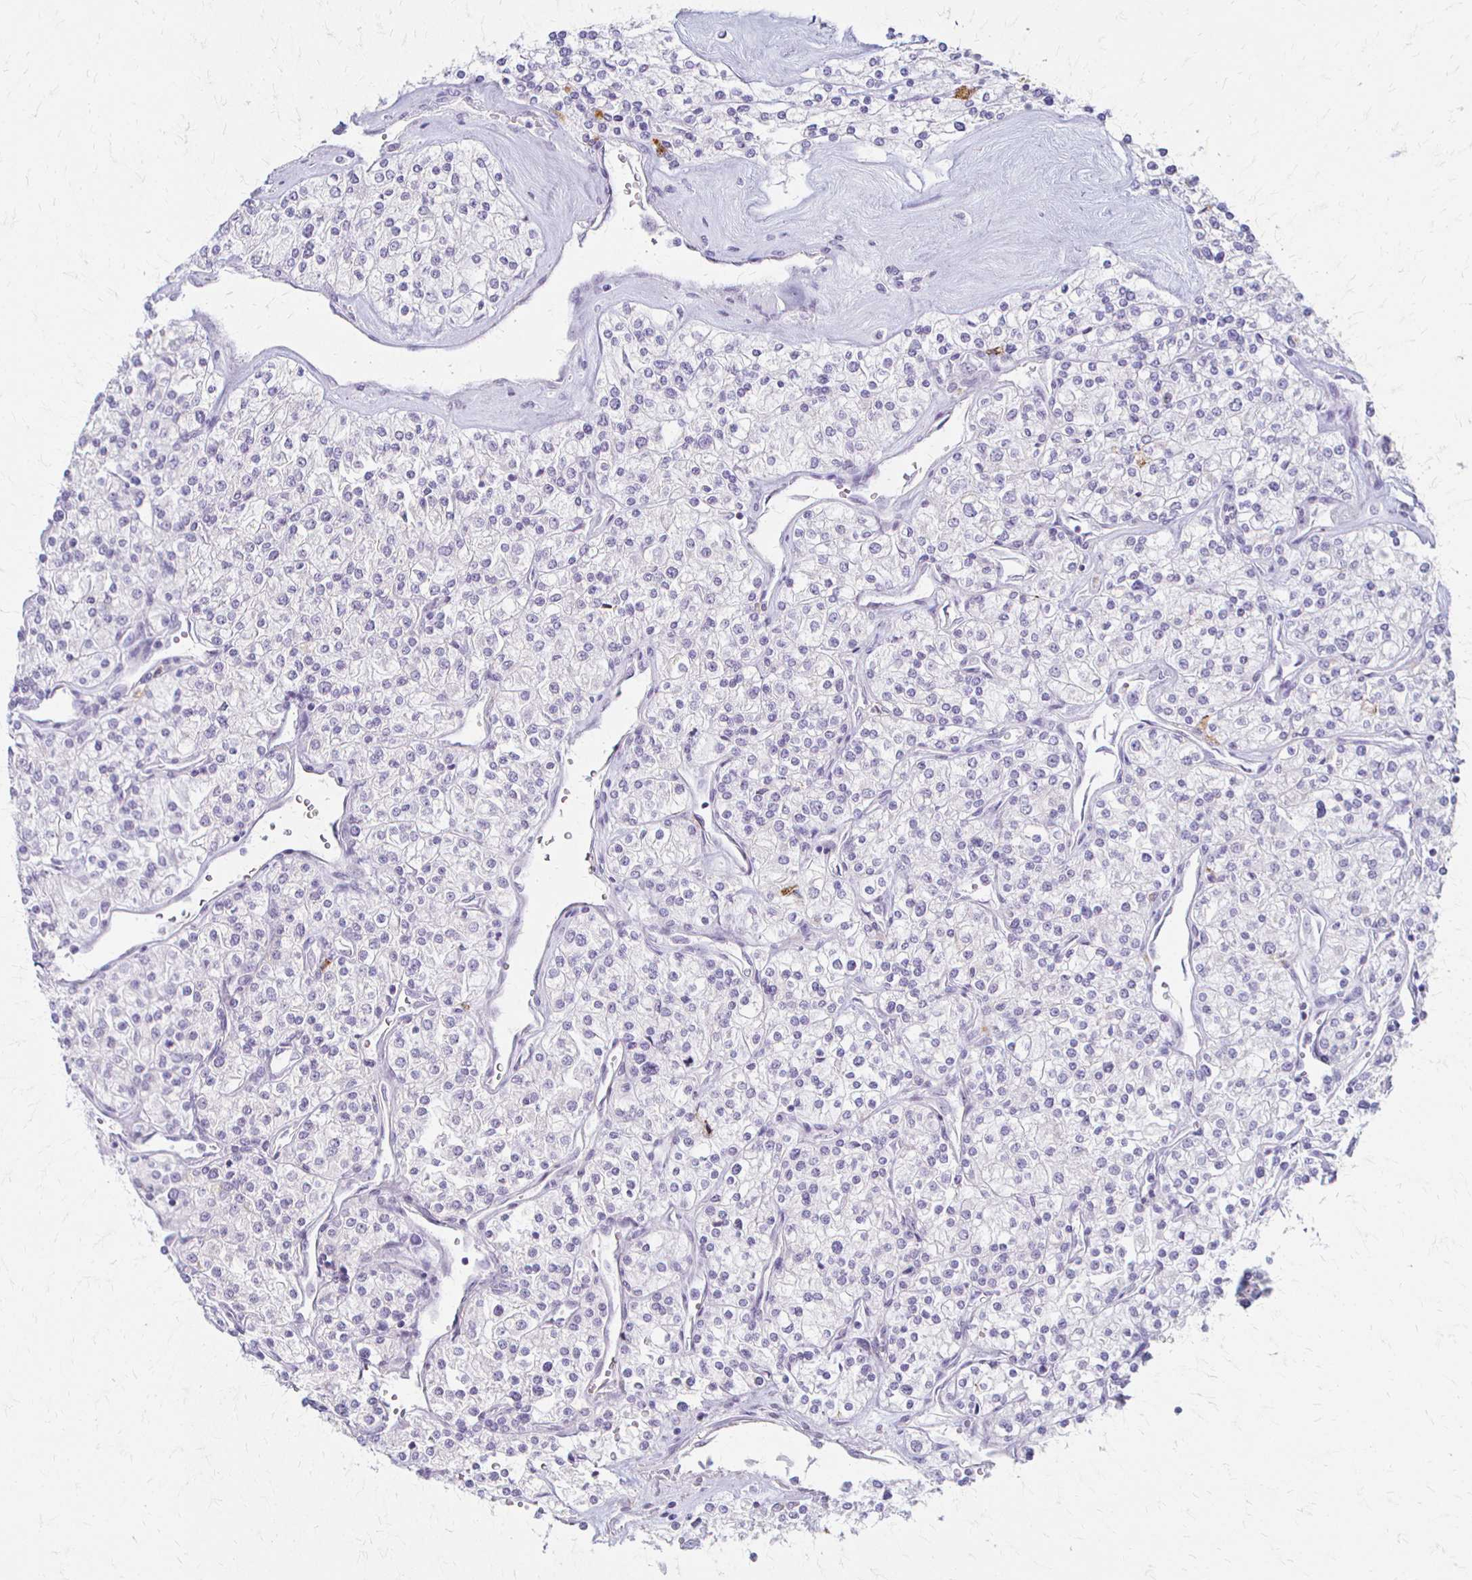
{"staining": {"intensity": "negative", "quantity": "none", "location": "none"}, "tissue": "renal cancer", "cell_type": "Tumor cells", "image_type": "cancer", "snomed": [{"axis": "morphology", "description": "Adenocarcinoma, NOS"}, {"axis": "topography", "description": "Kidney"}], "caption": "There is no significant positivity in tumor cells of adenocarcinoma (renal). The staining was performed using DAB to visualize the protein expression in brown, while the nuclei were stained in blue with hematoxylin (Magnification: 20x).", "gene": "ACP5", "patient": {"sex": "male", "age": 80}}